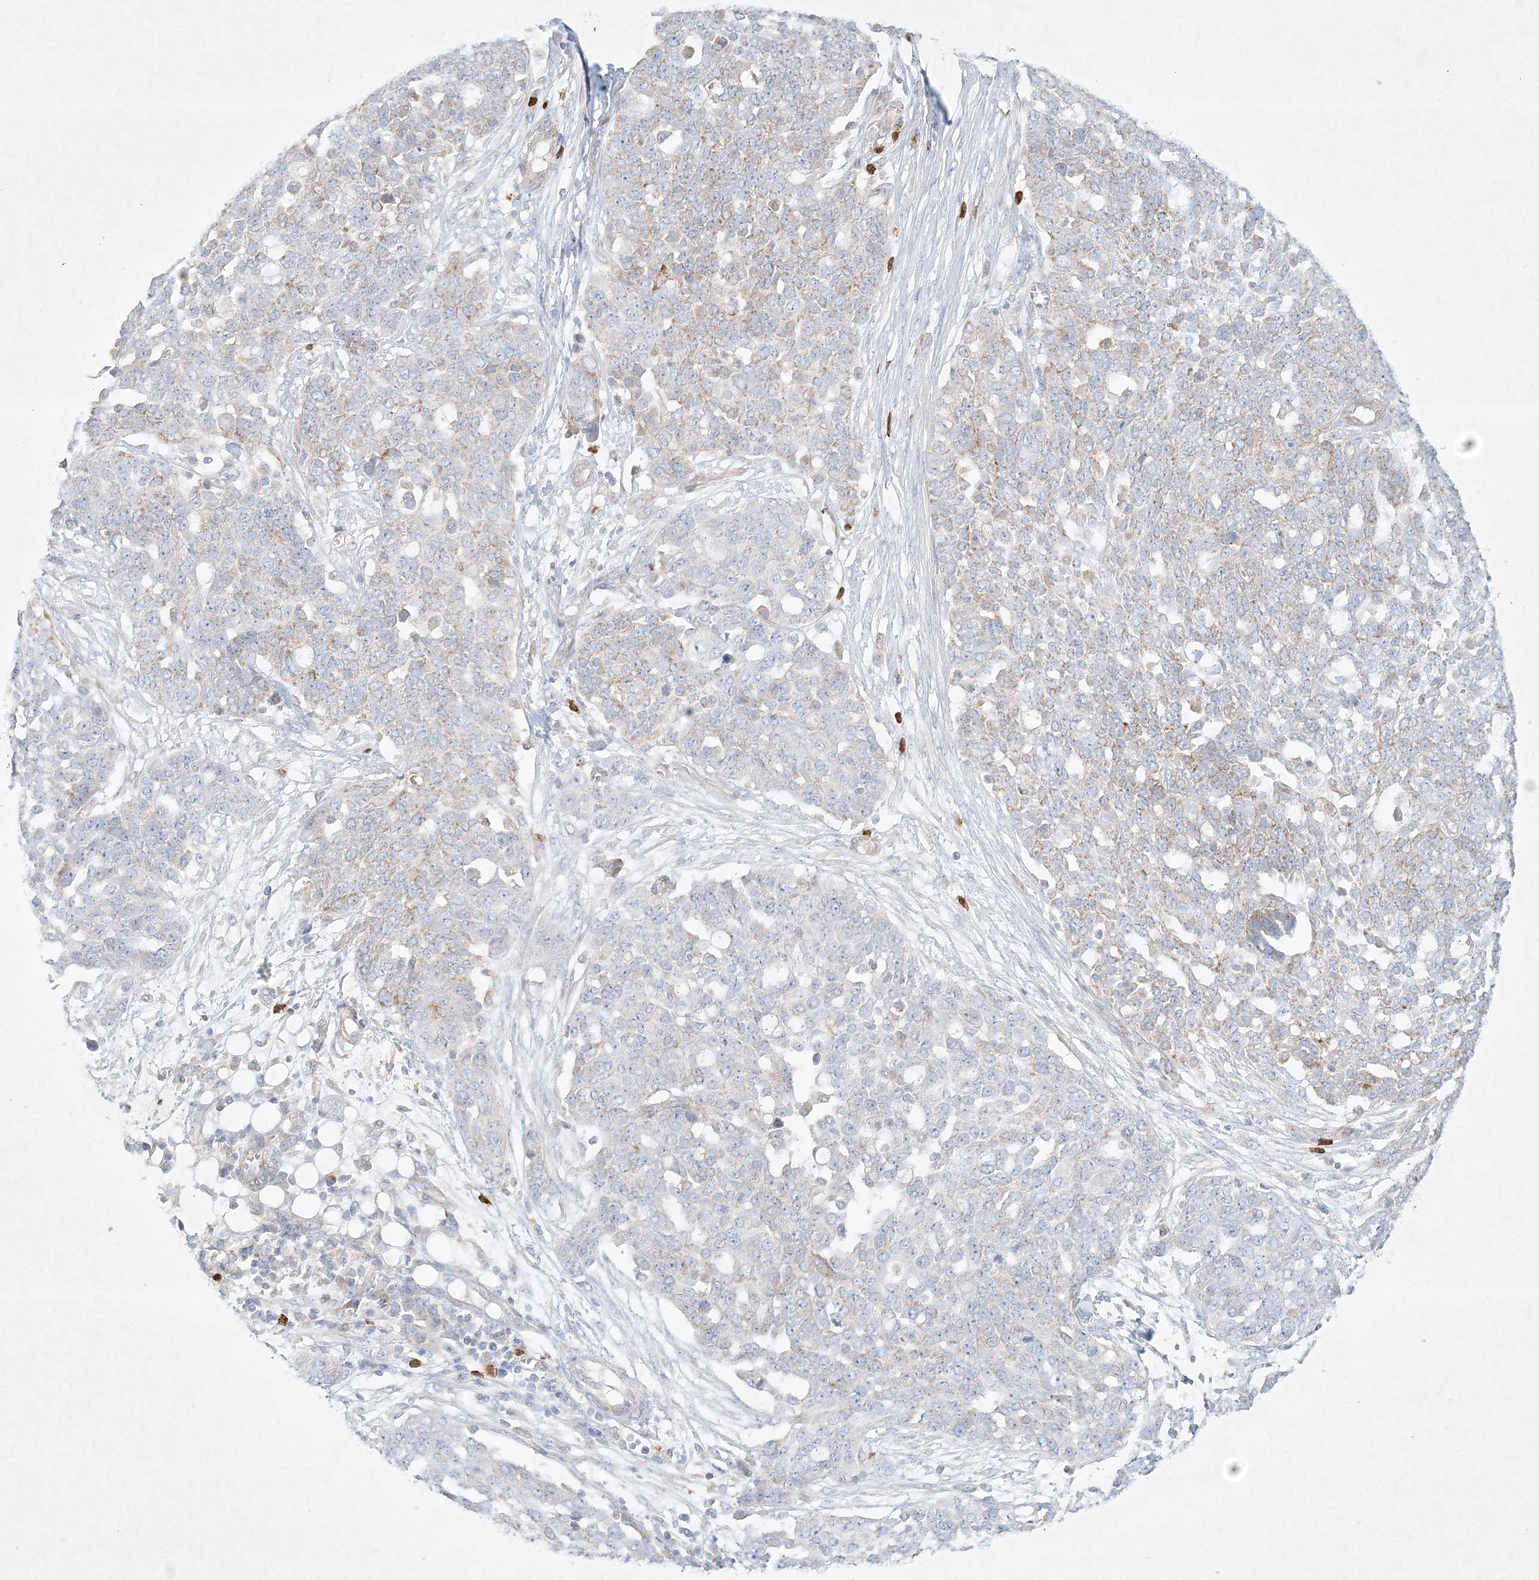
{"staining": {"intensity": "weak", "quantity": "<25%", "location": "cytoplasmic/membranous"}, "tissue": "ovarian cancer", "cell_type": "Tumor cells", "image_type": "cancer", "snomed": [{"axis": "morphology", "description": "Cystadenocarcinoma, serous, NOS"}, {"axis": "topography", "description": "Soft tissue"}, {"axis": "topography", "description": "Ovary"}], "caption": "Immunohistochemistry of human ovarian cancer displays no positivity in tumor cells.", "gene": "STK11IP", "patient": {"sex": "female", "age": 57}}